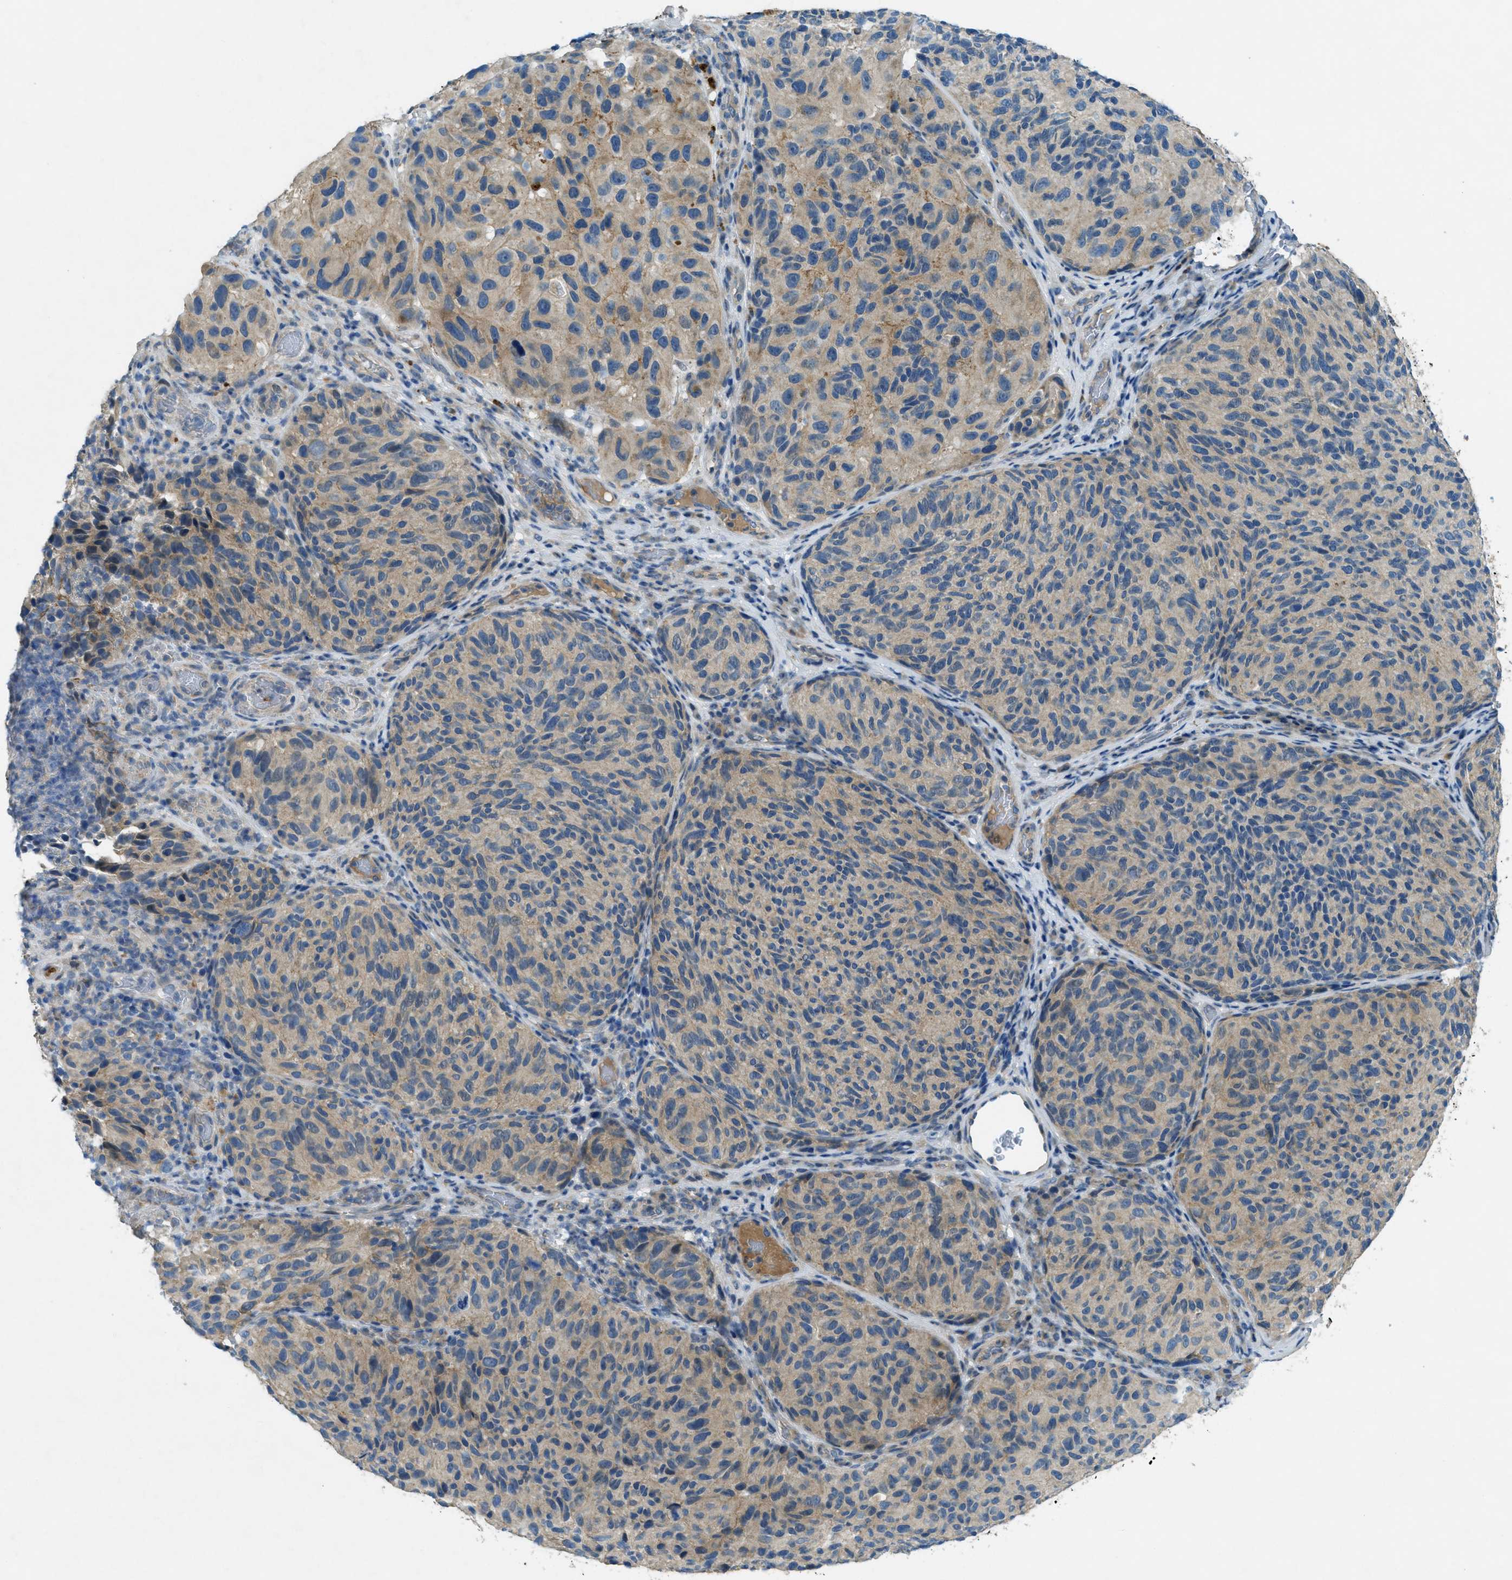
{"staining": {"intensity": "weak", "quantity": "25%-75%", "location": "cytoplasmic/membranous"}, "tissue": "melanoma", "cell_type": "Tumor cells", "image_type": "cancer", "snomed": [{"axis": "morphology", "description": "Malignant melanoma, NOS"}, {"axis": "topography", "description": "Skin"}], "caption": "An image of human malignant melanoma stained for a protein demonstrates weak cytoplasmic/membranous brown staining in tumor cells.", "gene": "SNX14", "patient": {"sex": "female", "age": 73}}